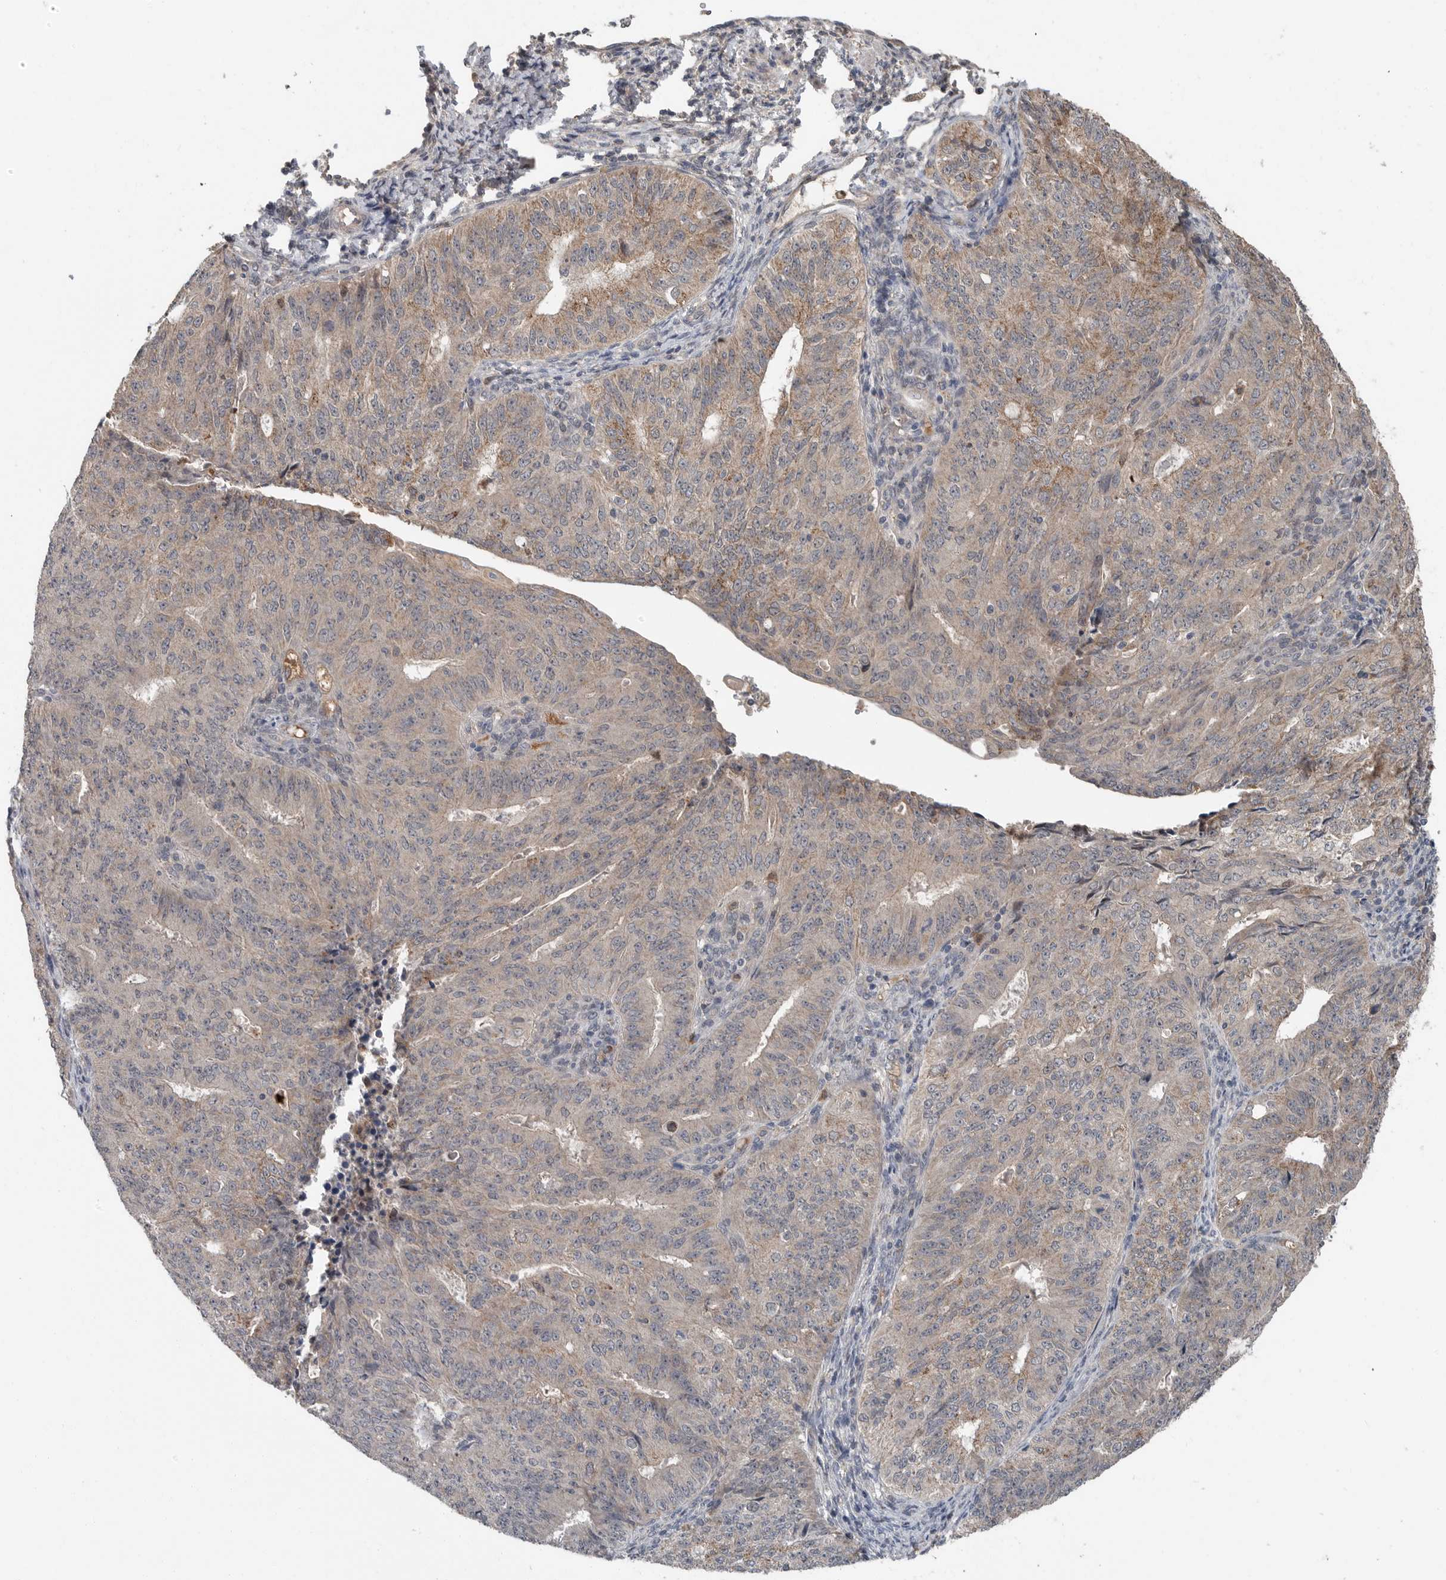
{"staining": {"intensity": "weak", "quantity": "25%-75%", "location": "cytoplasmic/membranous"}, "tissue": "endometrial cancer", "cell_type": "Tumor cells", "image_type": "cancer", "snomed": [{"axis": "morphology", "description": "Adenocarcinoma, NOS"}, {"axis": "topography", "description": "Endometrium"}], "caption": "Protein analysis of endometrial cancer tissue exhibits weak cytoplasmic/membranous expression in approximately 25%-75% of tumor cells.", "gene": "SCP2", "patient": {"sex": "female", "age": 32}}